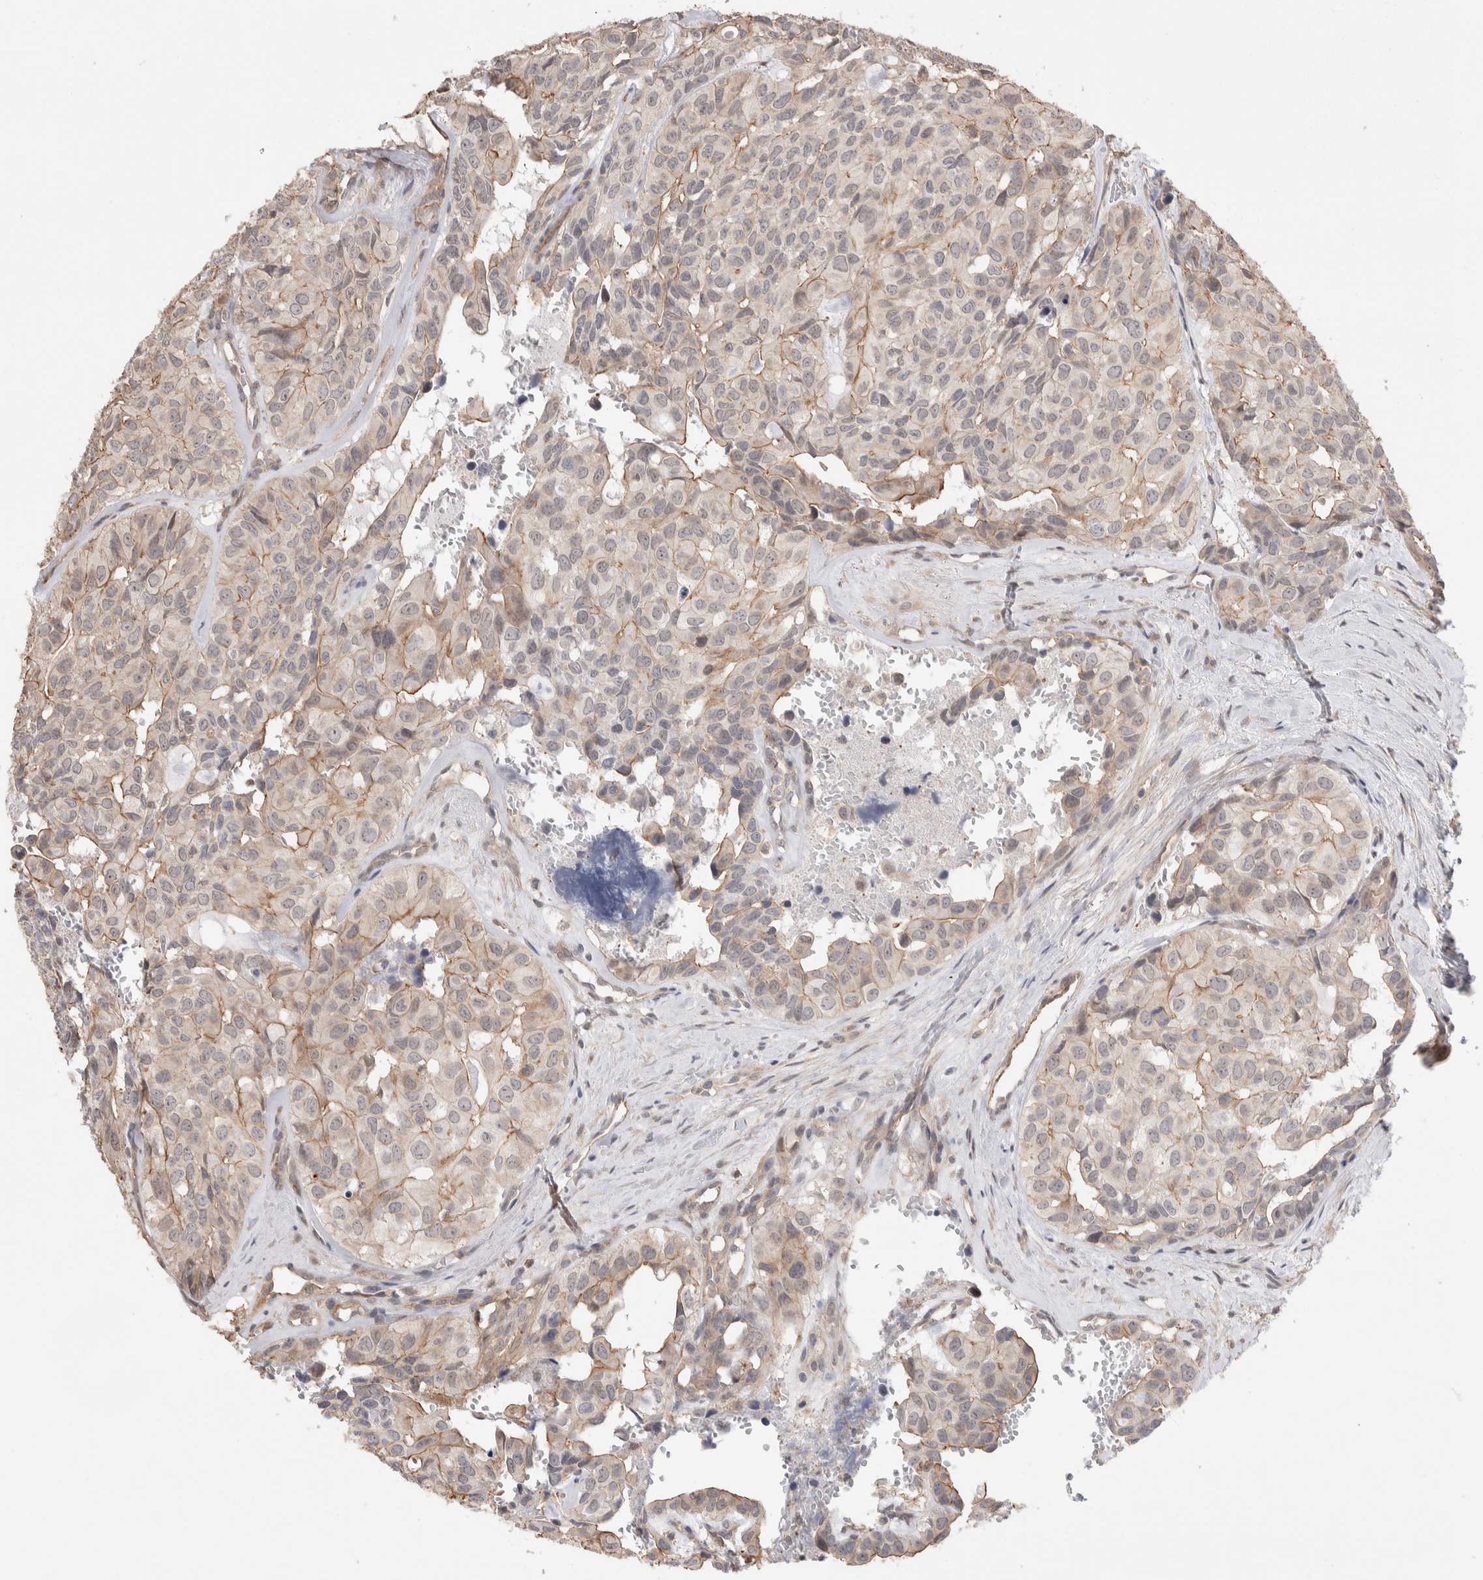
{"staining": {"intensity": "weak", "quantity": "25%-75%", "location": "cytoplasmic/membranous"}, "tissue": "head and neck cancer", "cell_type": "Tumor cells", "image_type": "cancer", "snomed": [{"axis": "morphology", "description": "Adenocarcinoma, NOS"}, {"axis": "topography", "description": "Salivary gland, NOS"}, {"axis": "topography", "description": "Head-Neck"}], "caption": "This is a micrograph of IHC staining of head and neck cancer, which shows weak staining in the cytoplasmic/membranous of tumor cells.", "gene": "ZNF704", "patient": {"sex": "female", "age": 76}}